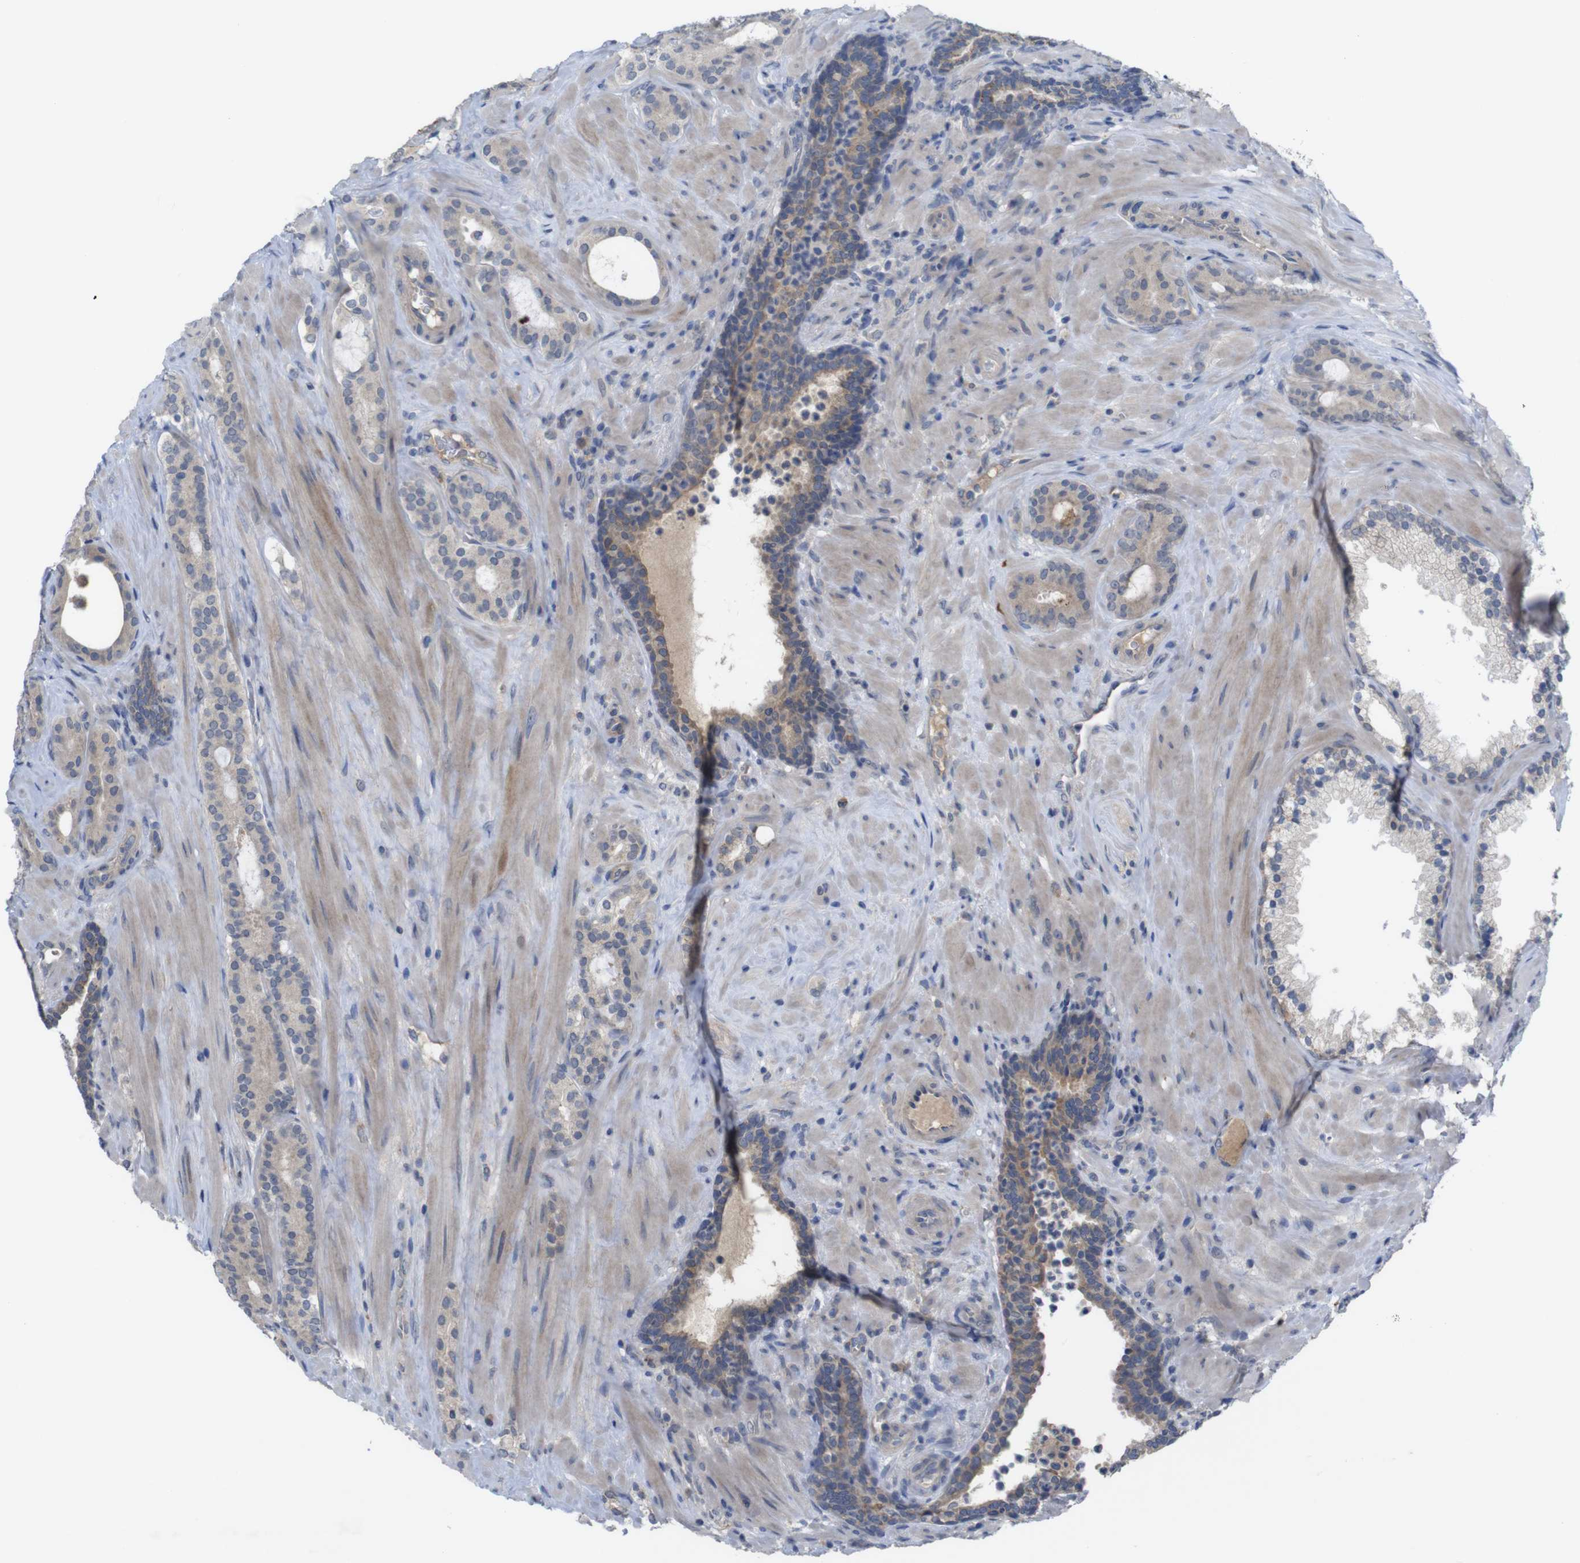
{"staining": {"intensity": "weak", "quantity": "<25%", "location": "cytoplasmic/membranous"}, "tissue": "prostate cancer", "cell_type": "Tumor cells", "image_type": "cancer", "snomed": [{"axis": "morphology", "description": "Adenocarcinoma, Low grade"}, {"axis": "topography", "description": "Prostate"}], "caption": "IHC image of low-grade adenocarcinoma (prostate) stained for a protein (brown), which reveals no staining in tumor cells. Brightfield microscopy of IHC stained with DAB (brown) and hematoxylin (blue), captured at high magnification.", "gene": "BCAR3", "patient": {"sex": "male", "age": 63}}